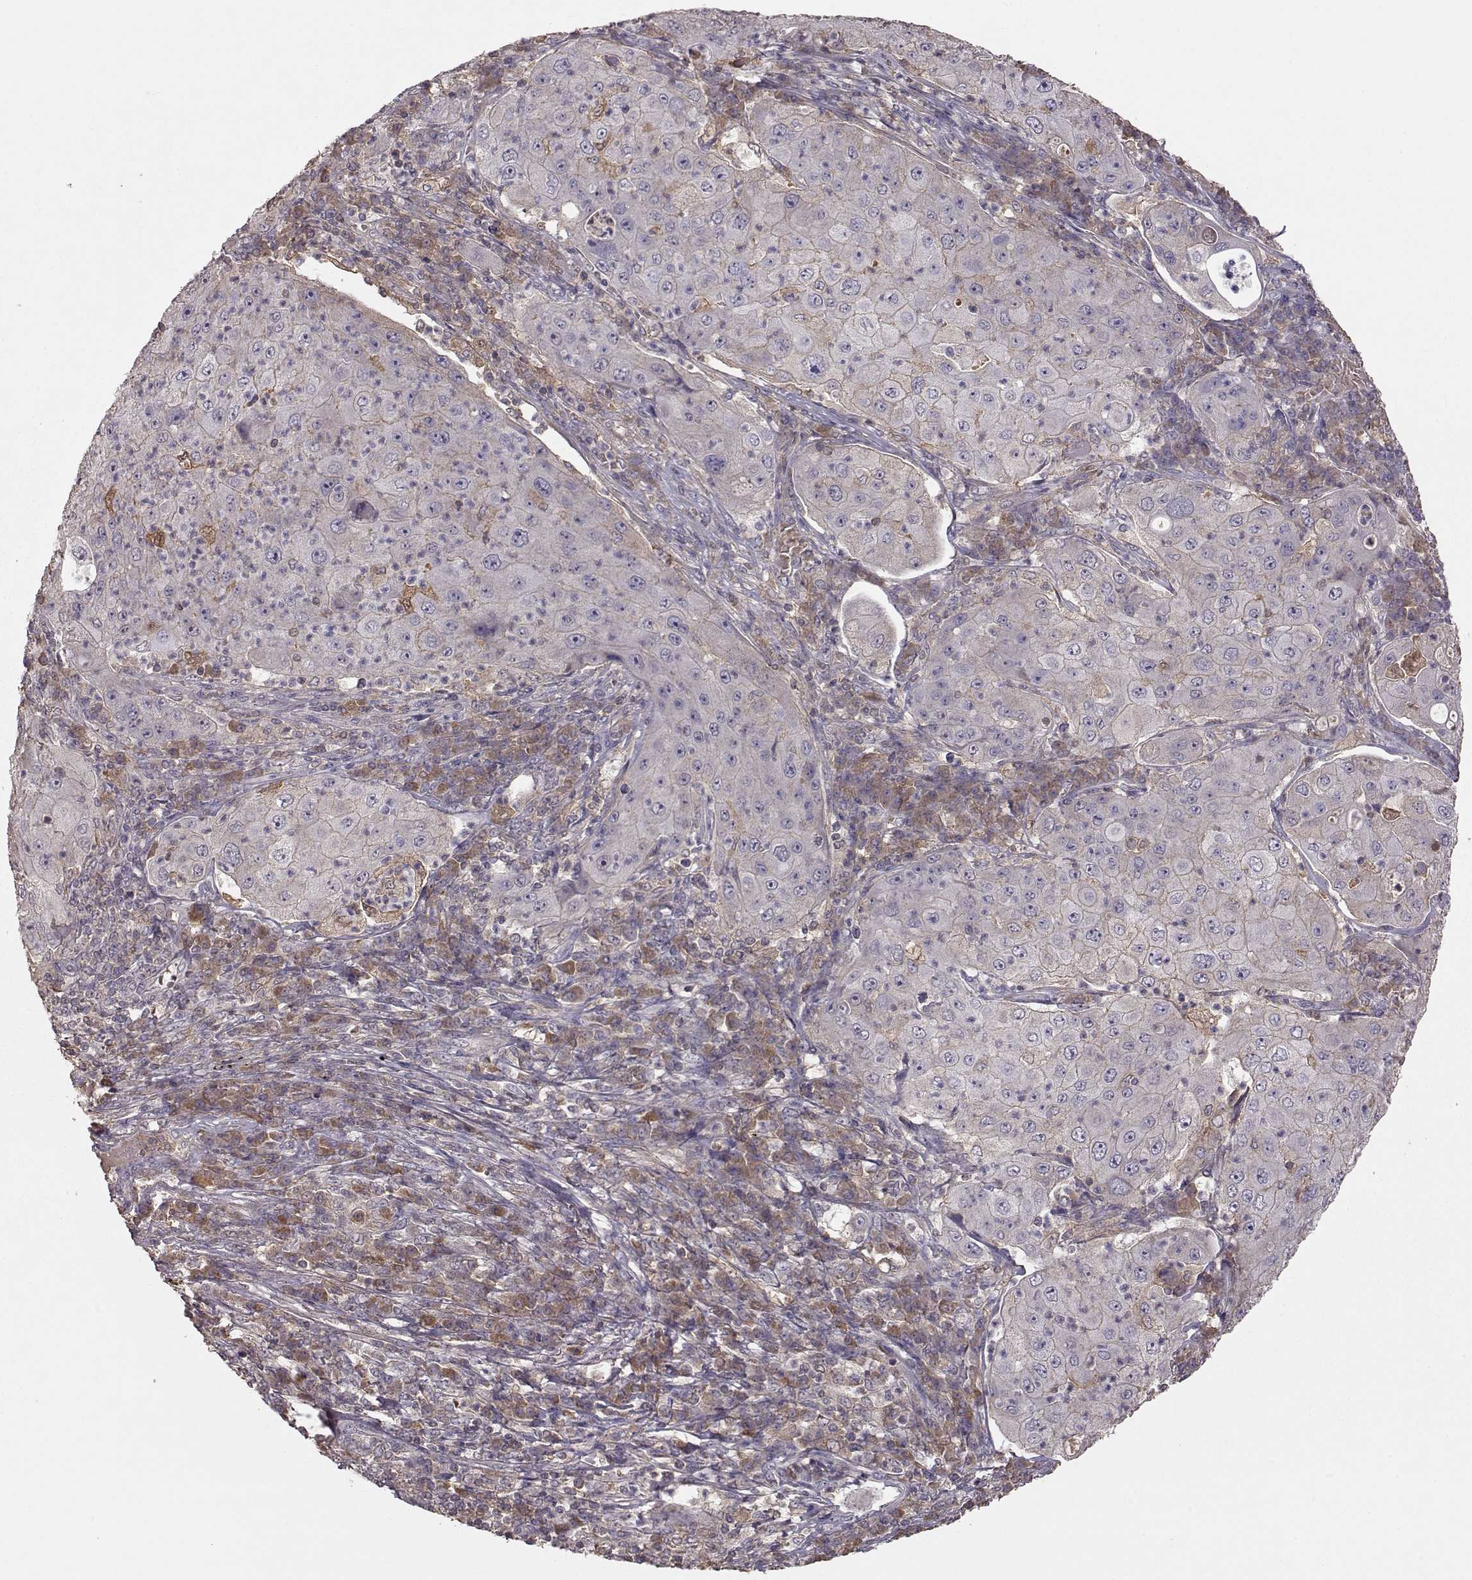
{"staining": {"intensity": "weak", "quantity": "<25%", "location": "cytoplasmic/membranous"}, "tissue": "lung cancer", "cell_type": "Tumor cells", "image_type": "cancer", "snomed": [{"axis": "morphology", "description": "Squamous cell carcinoma, NOS"}, {"axis": "topography", "description": "Lung"}], "caption": "This is an IHC image of squamous cell carcinoma (lung). There is no staining in tumor cells.", "gene": "PMCH", "patient": {"sex": "female", "age": 59}}